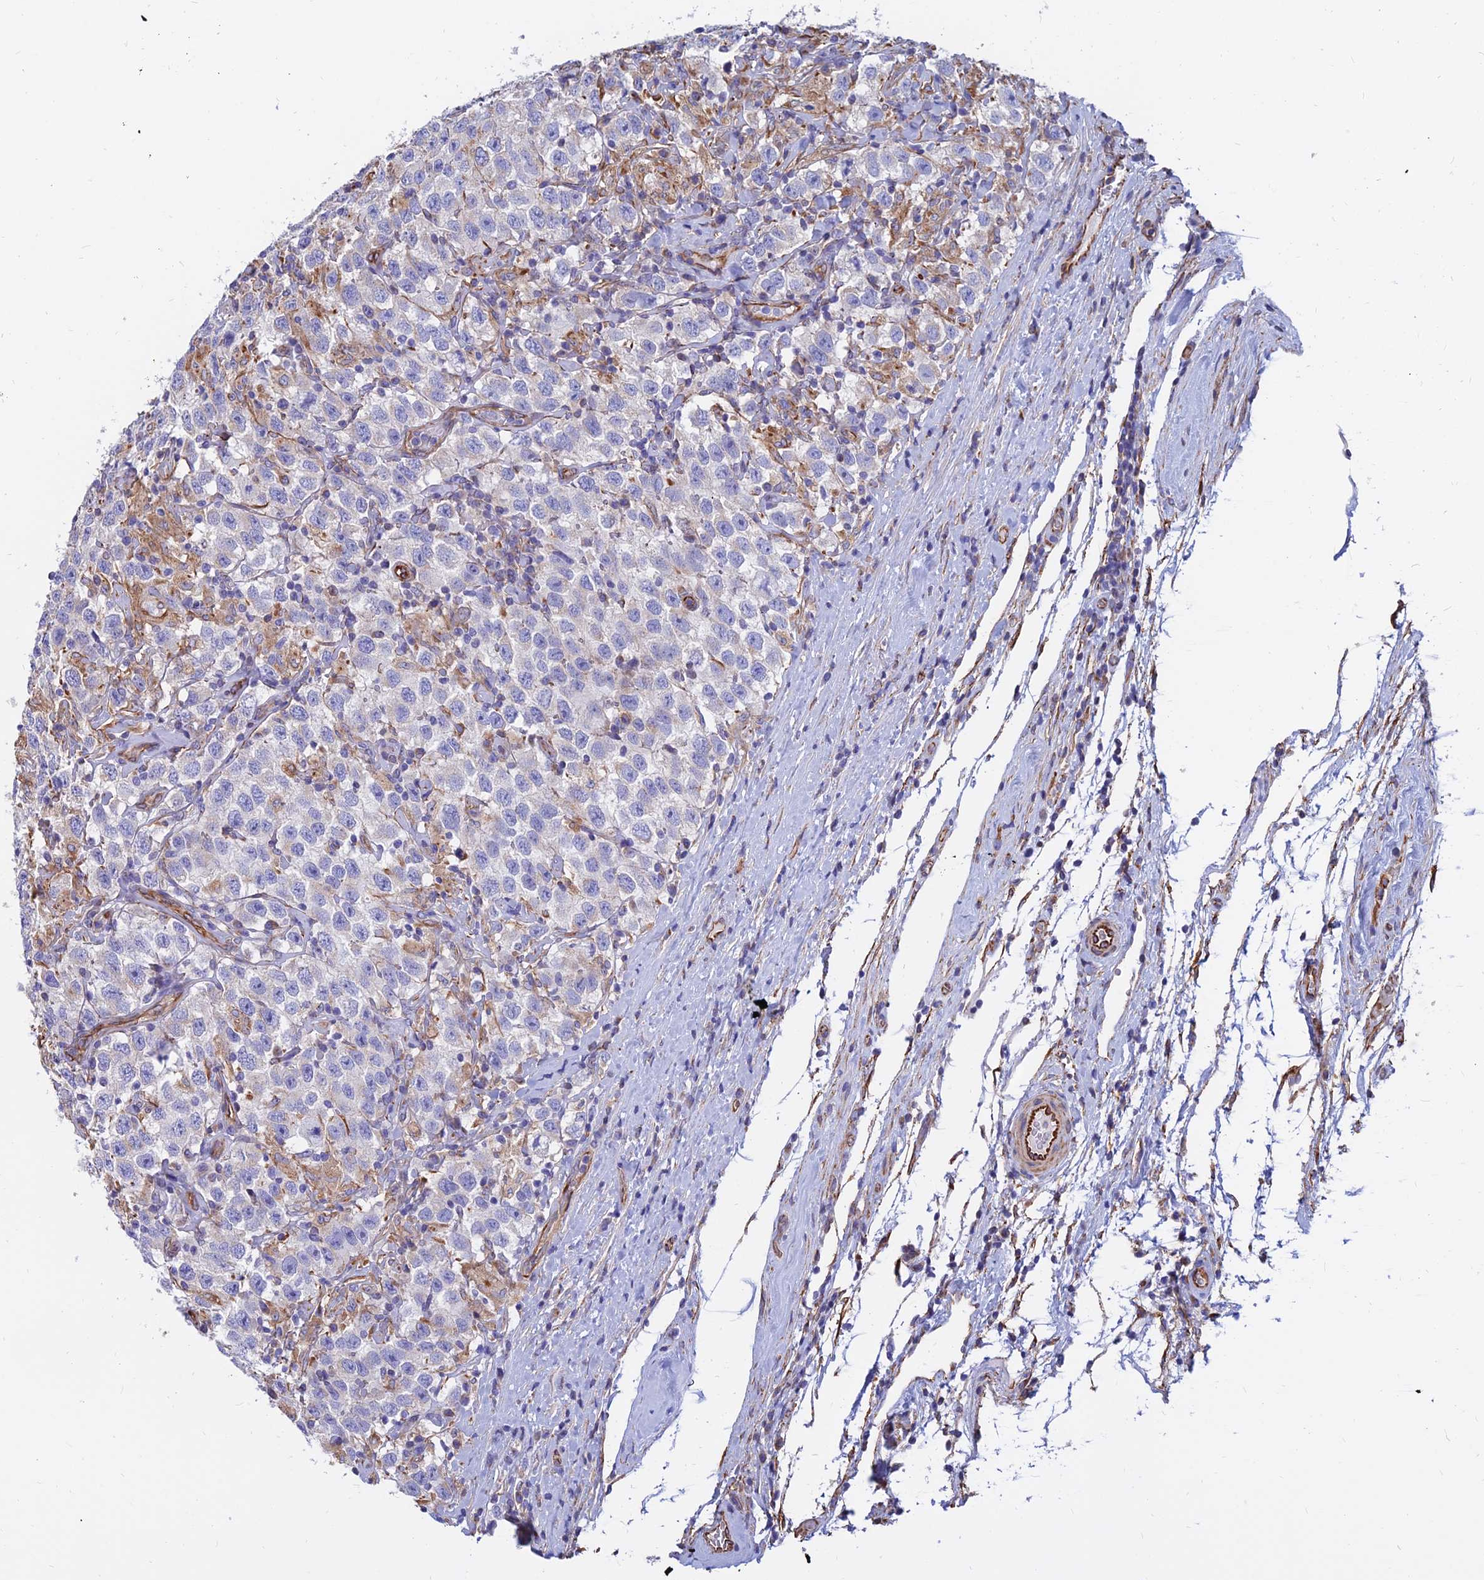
{"staining": {"intensity": "negative", "quantity": "none", "location": "none"}, "tissue": "testis cancer", "cell_type": "Tumor cells", "image_type": "cancer", "snomed": [{"axis": "morphology", "description": "Seminoma, NOS"}, {"axis": "topography", "description": "Testis"}], "caption": "Immunohistochemistry (IHC) image of human testis cancer (seminoma) stained for a protein (brown), which shows no expression in tumor cells.", "gene": "CDK18", "patient": {"sex": "male", "age": 41}}